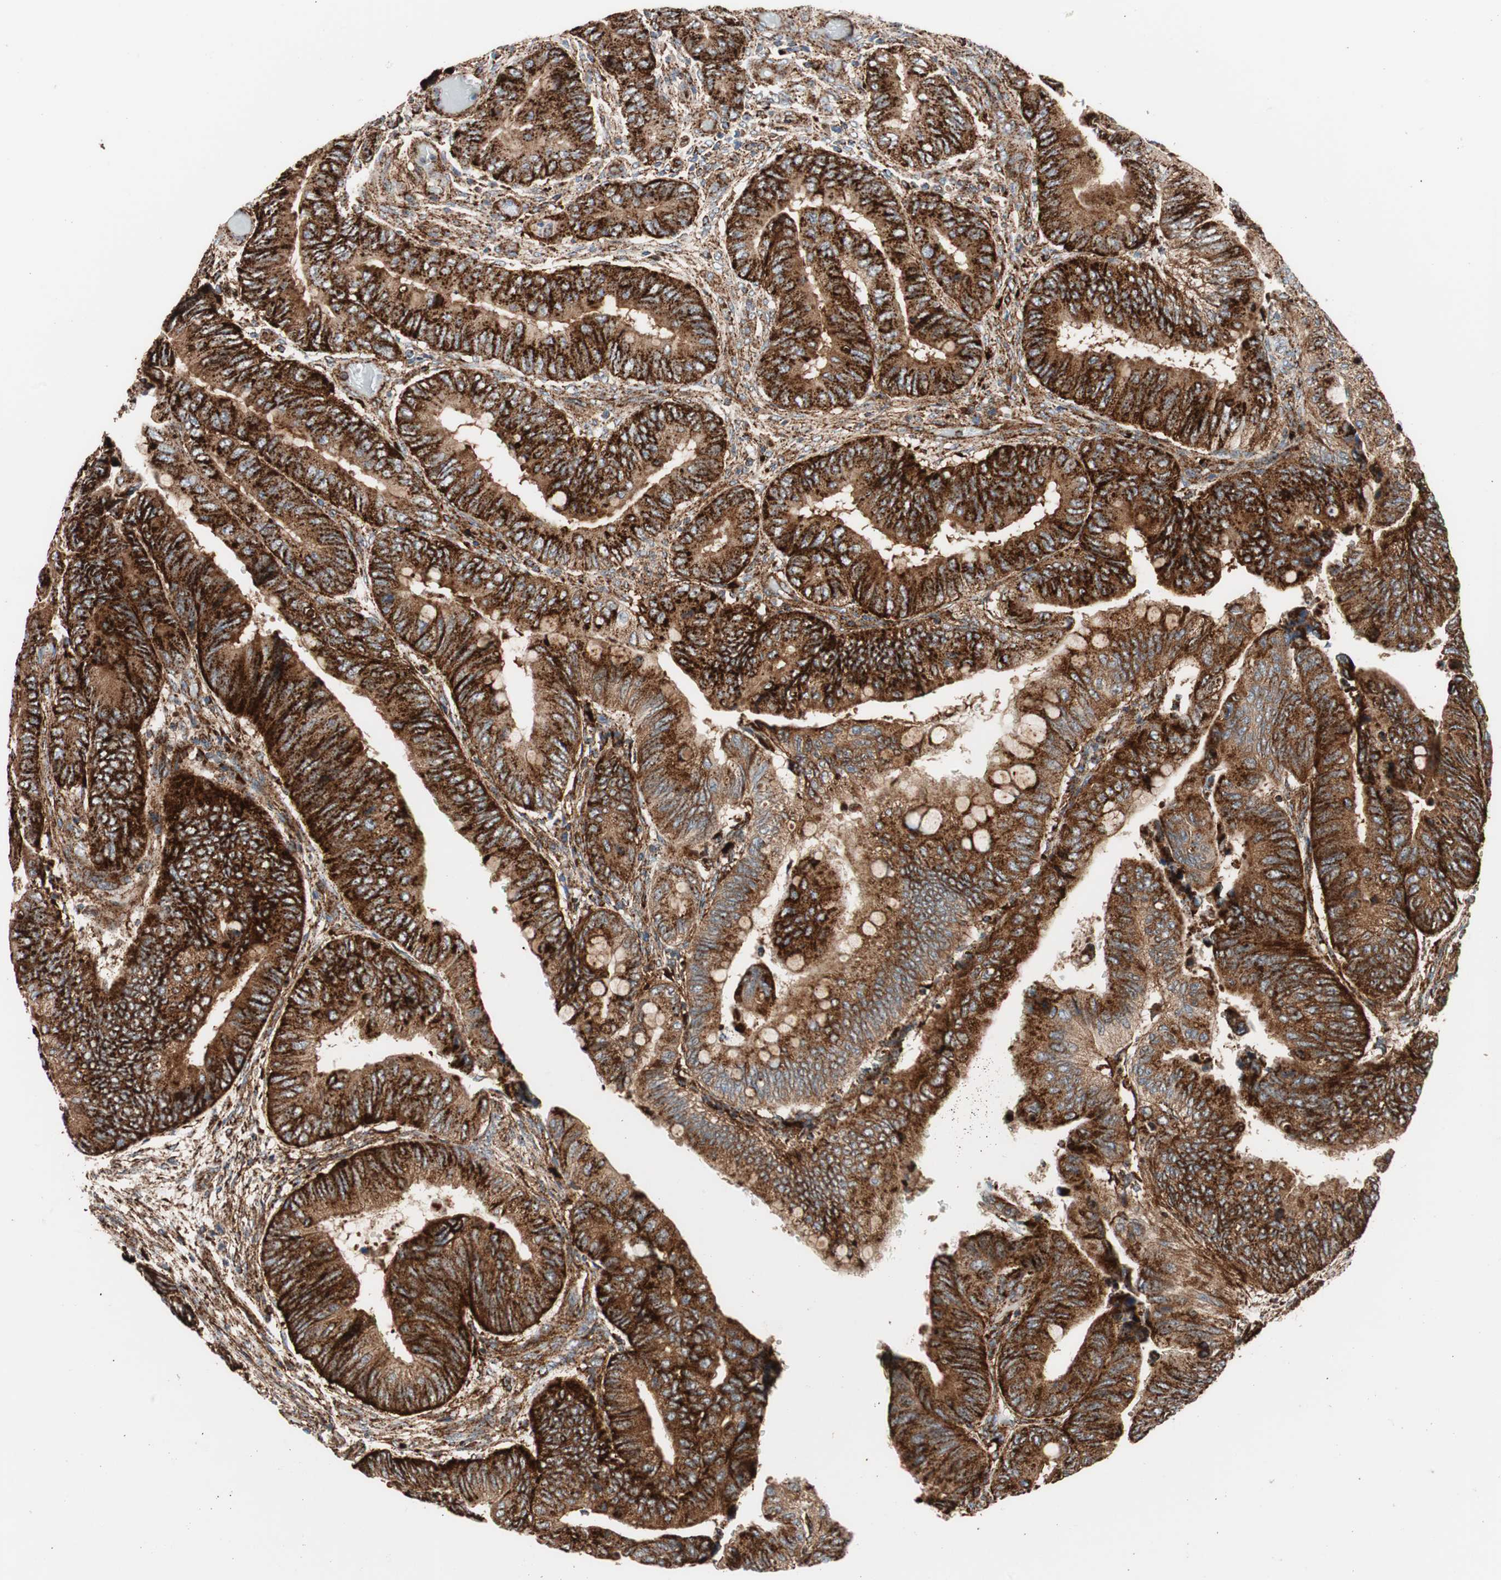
{"staining": {"intensity": "strong", "quantity": ">75%", "location": "cytoplasmic/membranous"}, "tissue": "colorectal cancer", "cell_type": "Tumor cells", "image_type": "cancer", "snomed": [{"axis": "morphology", "description": "Normal tissue, NOS"}, {"axis": "morphology", "description": "Adenocarcinoma, NOS"}, {"axis": "topography", "description": "Rectum"}, {"axis": "topography", "description": "Peripheral nerve tissue"}], "caption": "Colorectal adenocarcinoma tissue demonstrates strong cytoplasmic/membranous expression in about >75% of tumor cells, visualized by immunohistochemistry. The protein is shown in brown color, while the nuclei are stained blue.", "gene": "LAMP1", "patient": {"sex": "male", "age": 92}}